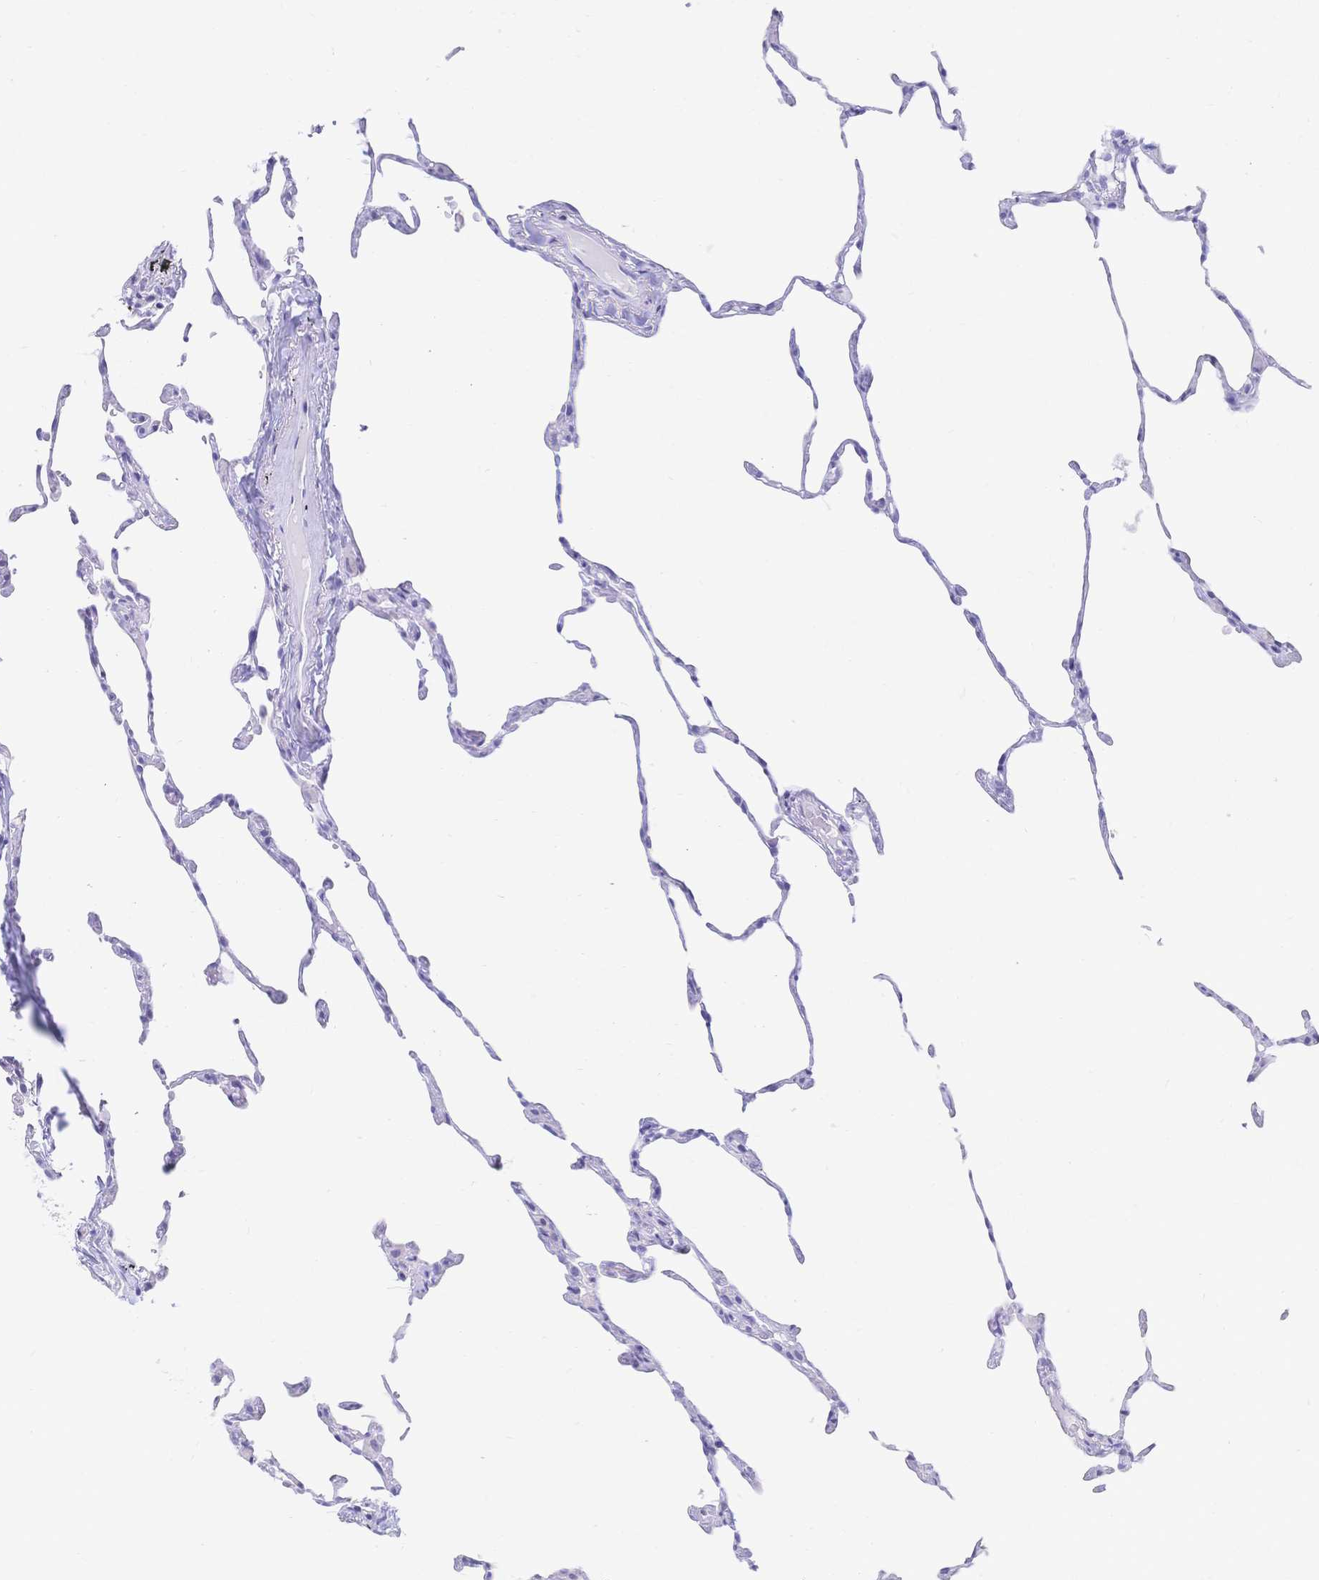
{"staining": {"intensity": "negative", "quantity": "none", "location": "none"}, "tissue": "lung", "cell_type": "Alveolar cells", "image_type": "normal", "snomed": [{"axis": "morphology", "description": "Normal tissue, NOS"}, {"axis": "topography", "description": "Lung"}], "caption": "DAB (3,3'-diaminobenzidine) immunohistochemical staining of benign lung reveals no significant positivity in alveolar cells. (Brightfield microscopy of DAB (3,3'-diaminobenzidine) IHC at high magnification).", "gene": "MEP1B", "patient": {"sex": "female", "age": 57}}